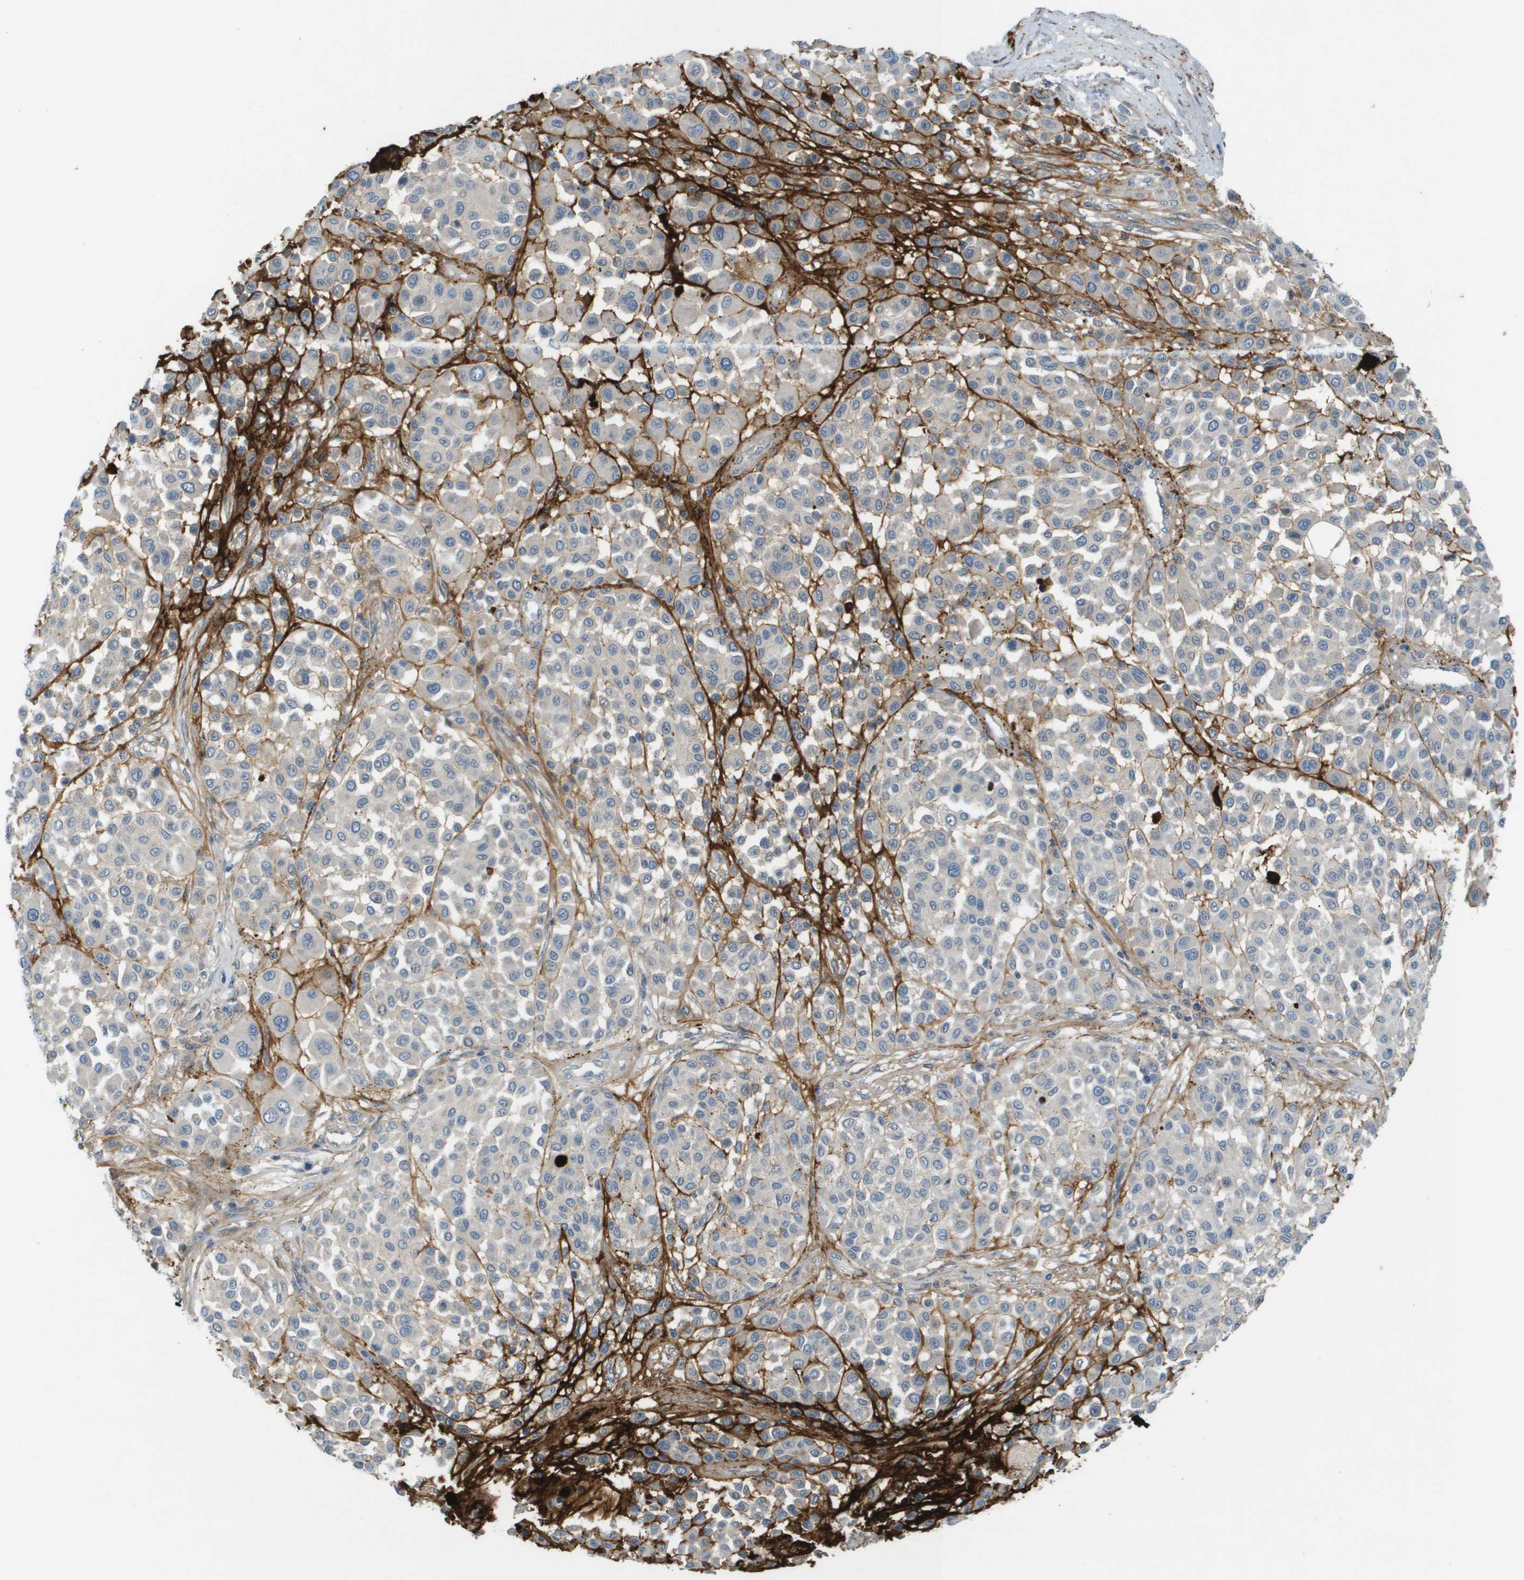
{"staining": {"intensity": "negative", "quantity": "none", "location": "none"}, "tissue": "melanoma", "cell_type": "Tumor cells", "image_type": "cancer", "snomed": [{"axis": "morphology", "description": "Malignant melanoma, Metastatic site"}, {"axis": "topography", "description": "Soft tissue"}], "caption": "Tumor cells are negative for brown protein staining in melanoma.", "gene": "VTN", "patient": {"sex": "male", "age": 41}}